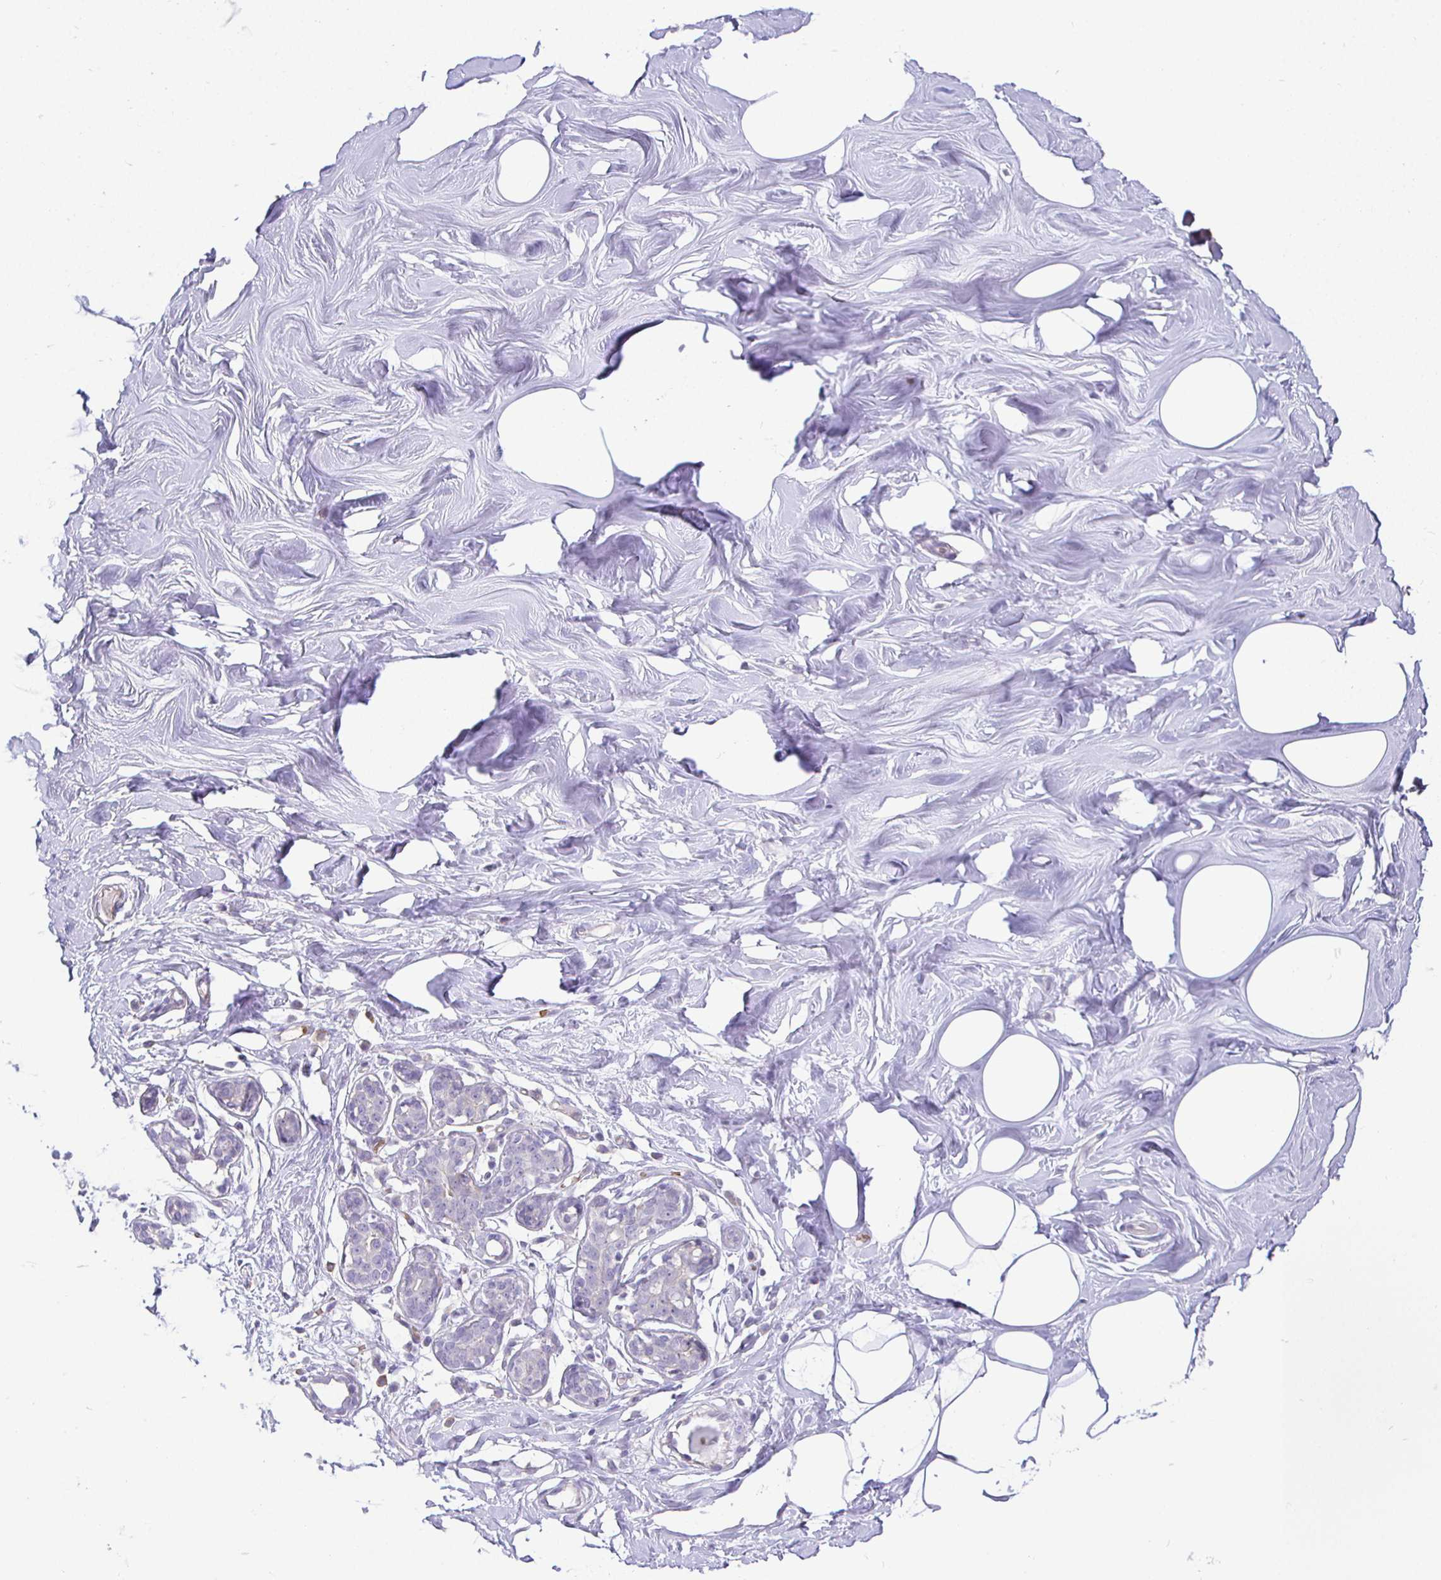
{"staining": {"intensity": "negative", "quantity": "none", "location": "none"}, "tissue": "breast", "cell_type": "Adipocytes", "image_type": "normal", "snomed": [{"axis": "morphology", "description": "Normal tissue, NOS"}, {"axis": "topography", "description": "Breast"}], "caption": "This is a photomicrograph of immunohistochemistry staining of normal breast, which shows no positivity in adipocytes. (DAB (3,3'-diaminobenzidine) immunohistochemistry (IHC), high magnification).", "gene": "SIRPA", "patient": {"sex": "female", "age": 27}}